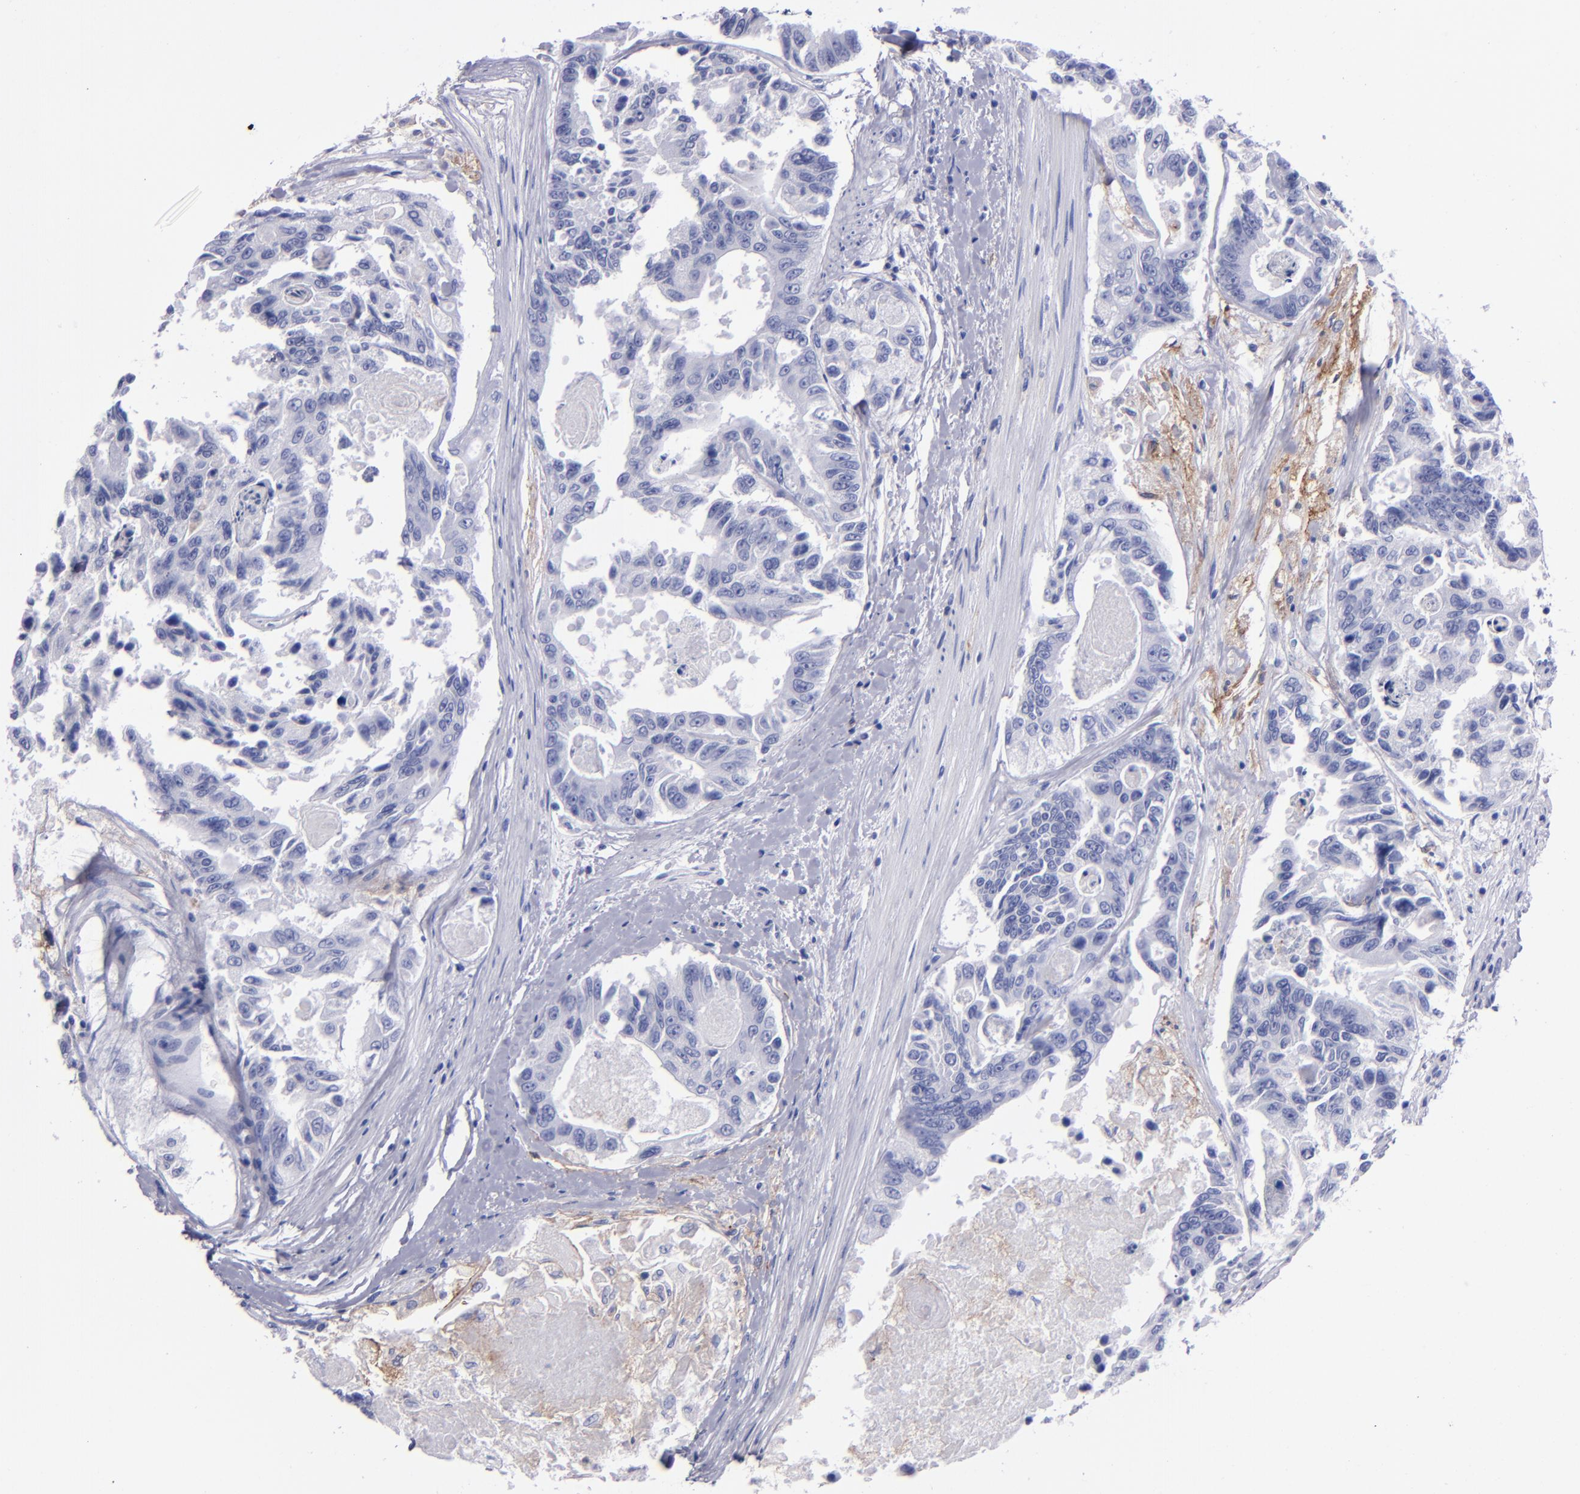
{"staining": {"intensity": "negative", "quantity": "none", "location": "none"}, "tissue": "colorectal cancer", "cell_type": "Tumor cells", "image_type": "cancer", "snomed": [{"axis": "morphology", "description": "Adenocarcinoma, NOS"}, {"axis": "topography", "description": "Colon"}], "caption": "Tumor cells show no significant protein expression in colorectal cancer.", "gene": "CR1", "patient": {"sex": "female", "age": 86}}